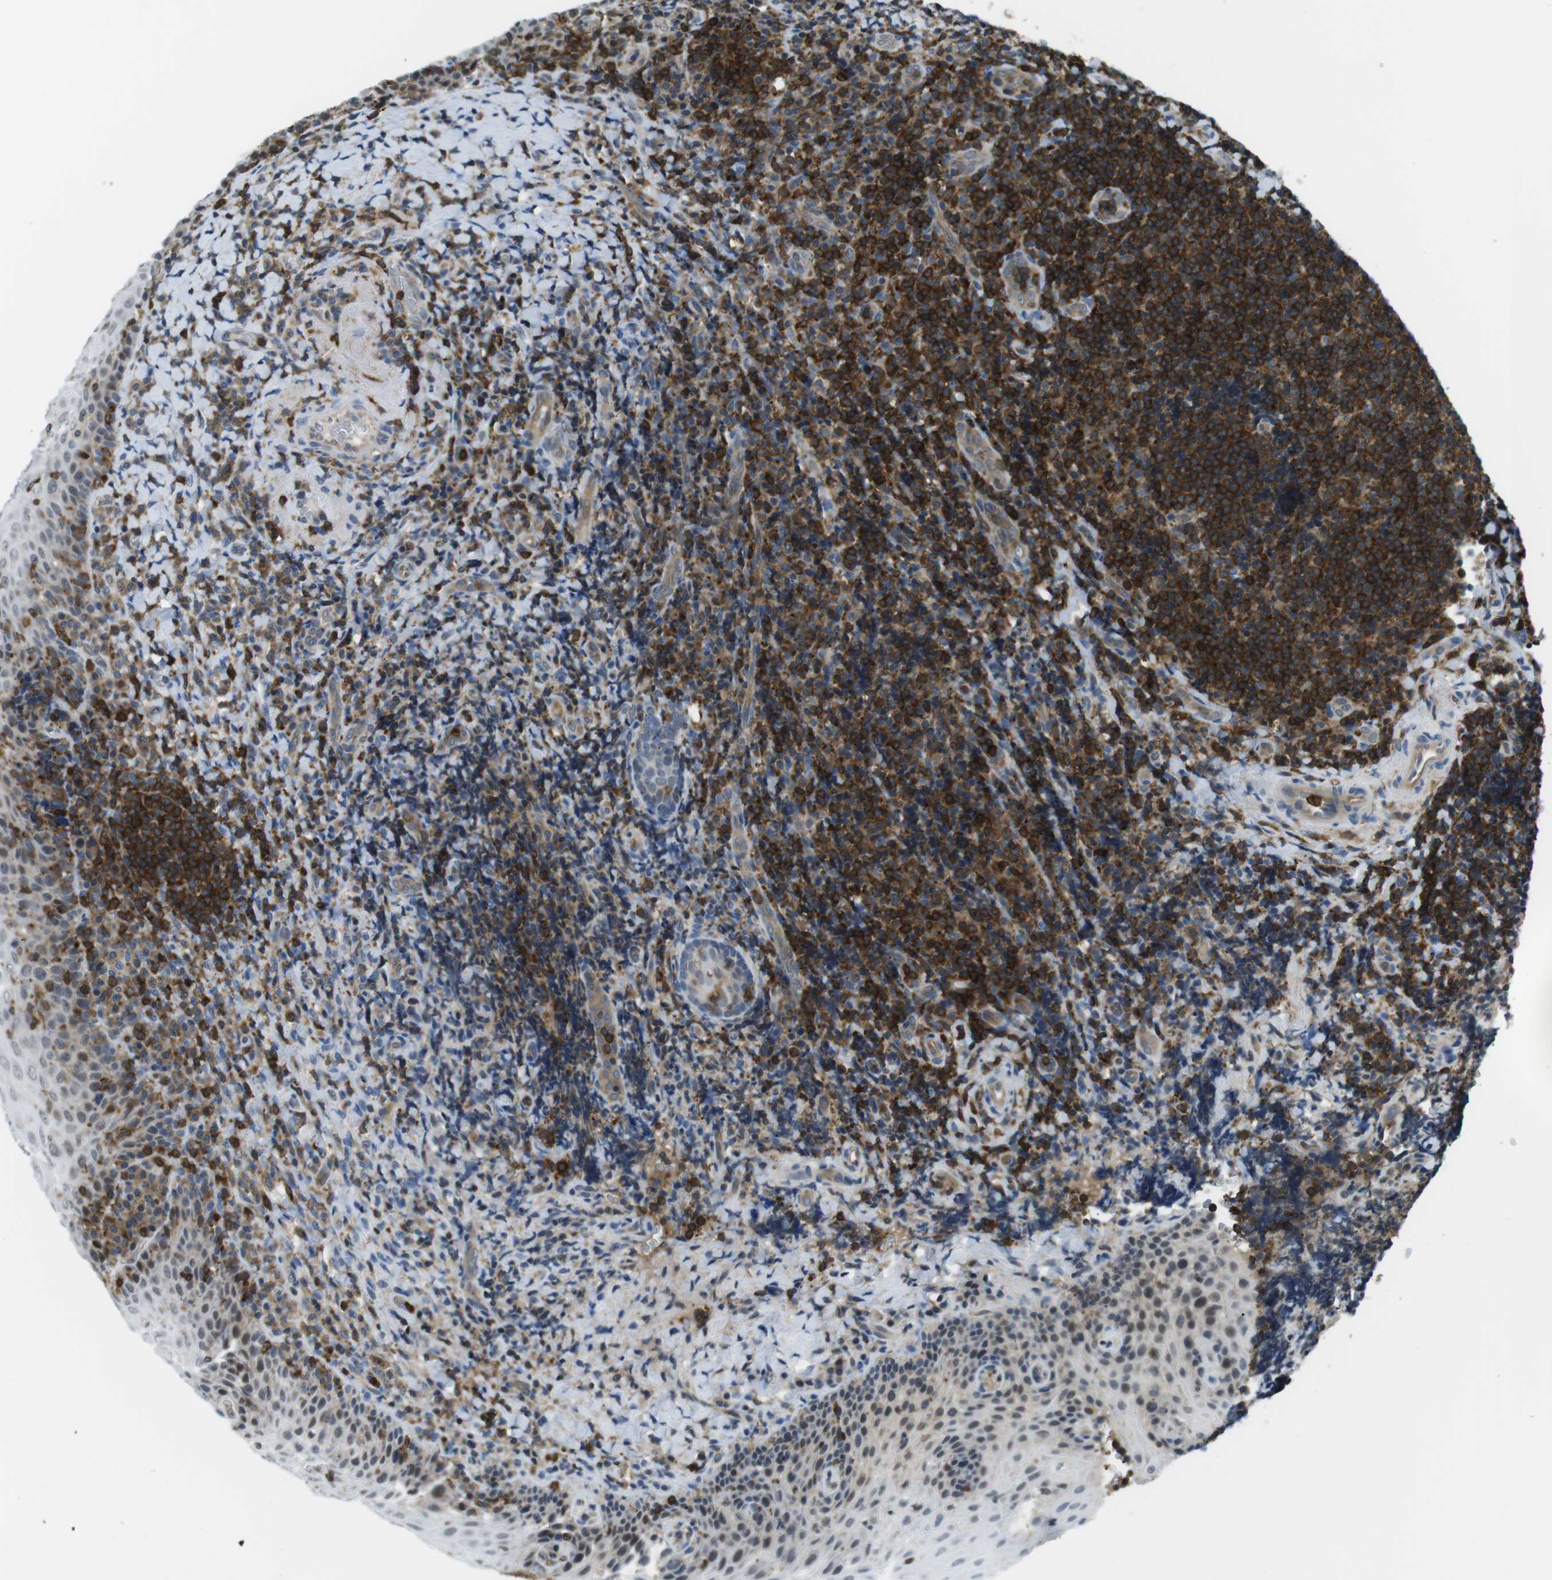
{"staining": {"intensity": "moderate", "quantity": ">75%", "location": "cytoplasmic/membranous"}, "tissue": "tonsil", "cell_type": "Germinal center cells", "image_type": "normal", "snomed": [{"axis": "morphology", "description": "Normal tissue, NOS"}, {"axis": "topography", "description": "Tonsil"}], "caption": "Moderate cytoplasmic/membranous protein staining is identified in about >75% of germinal center cells in tonsil.", "gene": "STK10", "patient": {"sex": "male", "age": 37}}